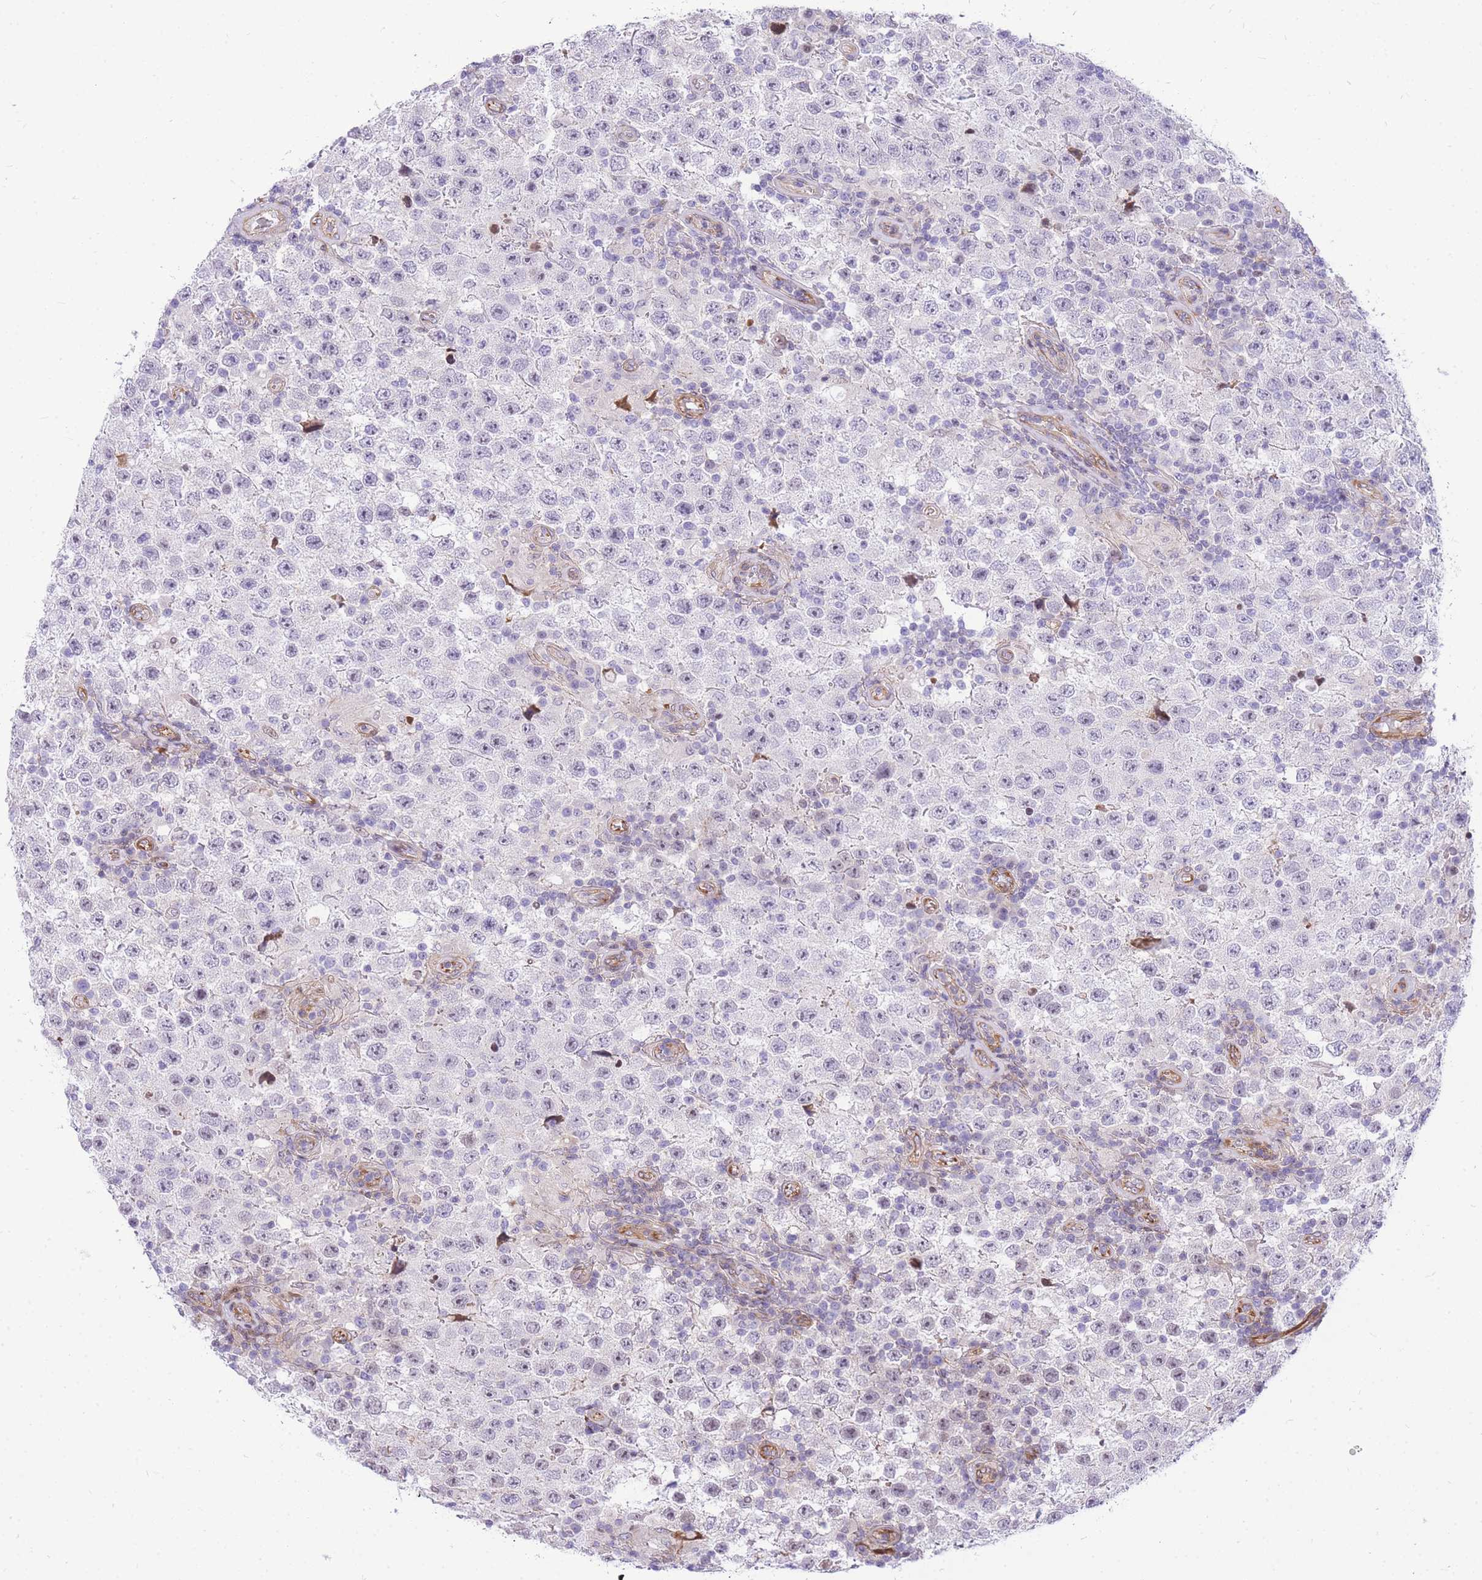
{"staining": {"intensity": "negative", "quantity": "none", "location": "none"}, "tissue": "testis cancer", "cell_type": "Tumor cells", "image_type": "cancer", "snomed": [{"axis": "morphology", "description": "Normal tissue, NOS"}, {"axis": "morphology", "description": "Urothelial carcinoma, High grade"}, {"axis": "morphology", "description": "Seminoma, NOS"}, {"axis": "morphology", "description": "Carcinoma, Embryonal, NOS"}, {"axis": "topography", "description": "Urinary bladder"}, {"axis": "topography", "description": "Testis"}], "caption": "Micrograph shows no protein expression in tumor cells of testis seminoma tissue. (IHC, brightfield microscopy, high magnification).", "gene": "S100PBP", "patient": {"sex": "male", "age": 41}}